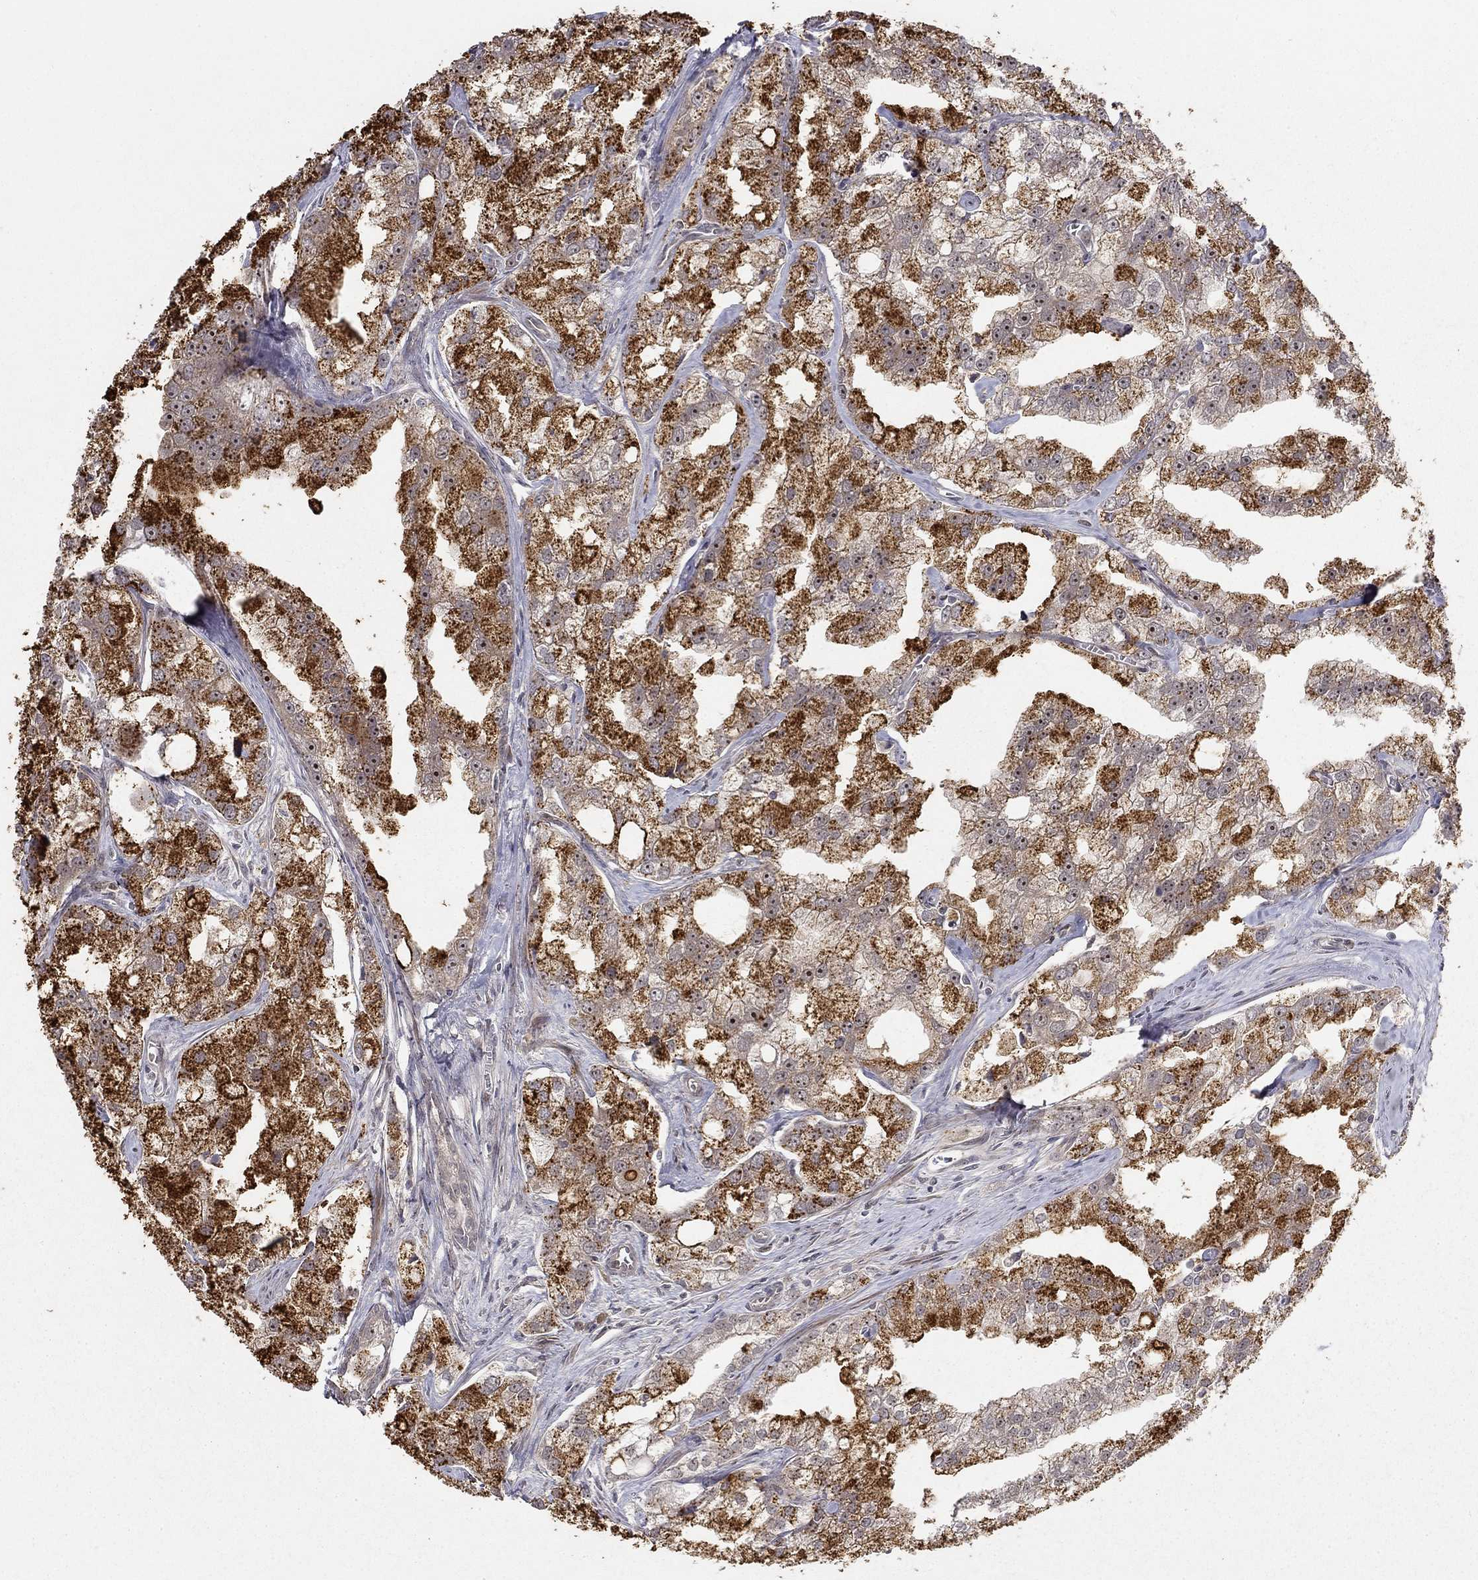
{"staining": {"intensity": "strong", "quantity": "25%-75%", "location": "cytoplasmic/membranous"}, "tissue": "prostate cancer", "cell_type": "Tumor cells", "image_type": "cancer", "snomed": [{"axis": "morphology", "description": "Adenocarcinoma, NOS"}, {"axis": "topography", "description": "Prostate"}], "caption": "Protein expression analysis of prostate adenocarcinoma shows strong cytoplasmic/membranous staining in about 25%-75% of tumor cells. The staining was performed using DAB to visualize the protein expression in brown, while the nuclei were stained in blue with hematoxylin (Magnification: 20x).", "gene": "STXBP6", "patient": {"sex": "male", "age": 70}}